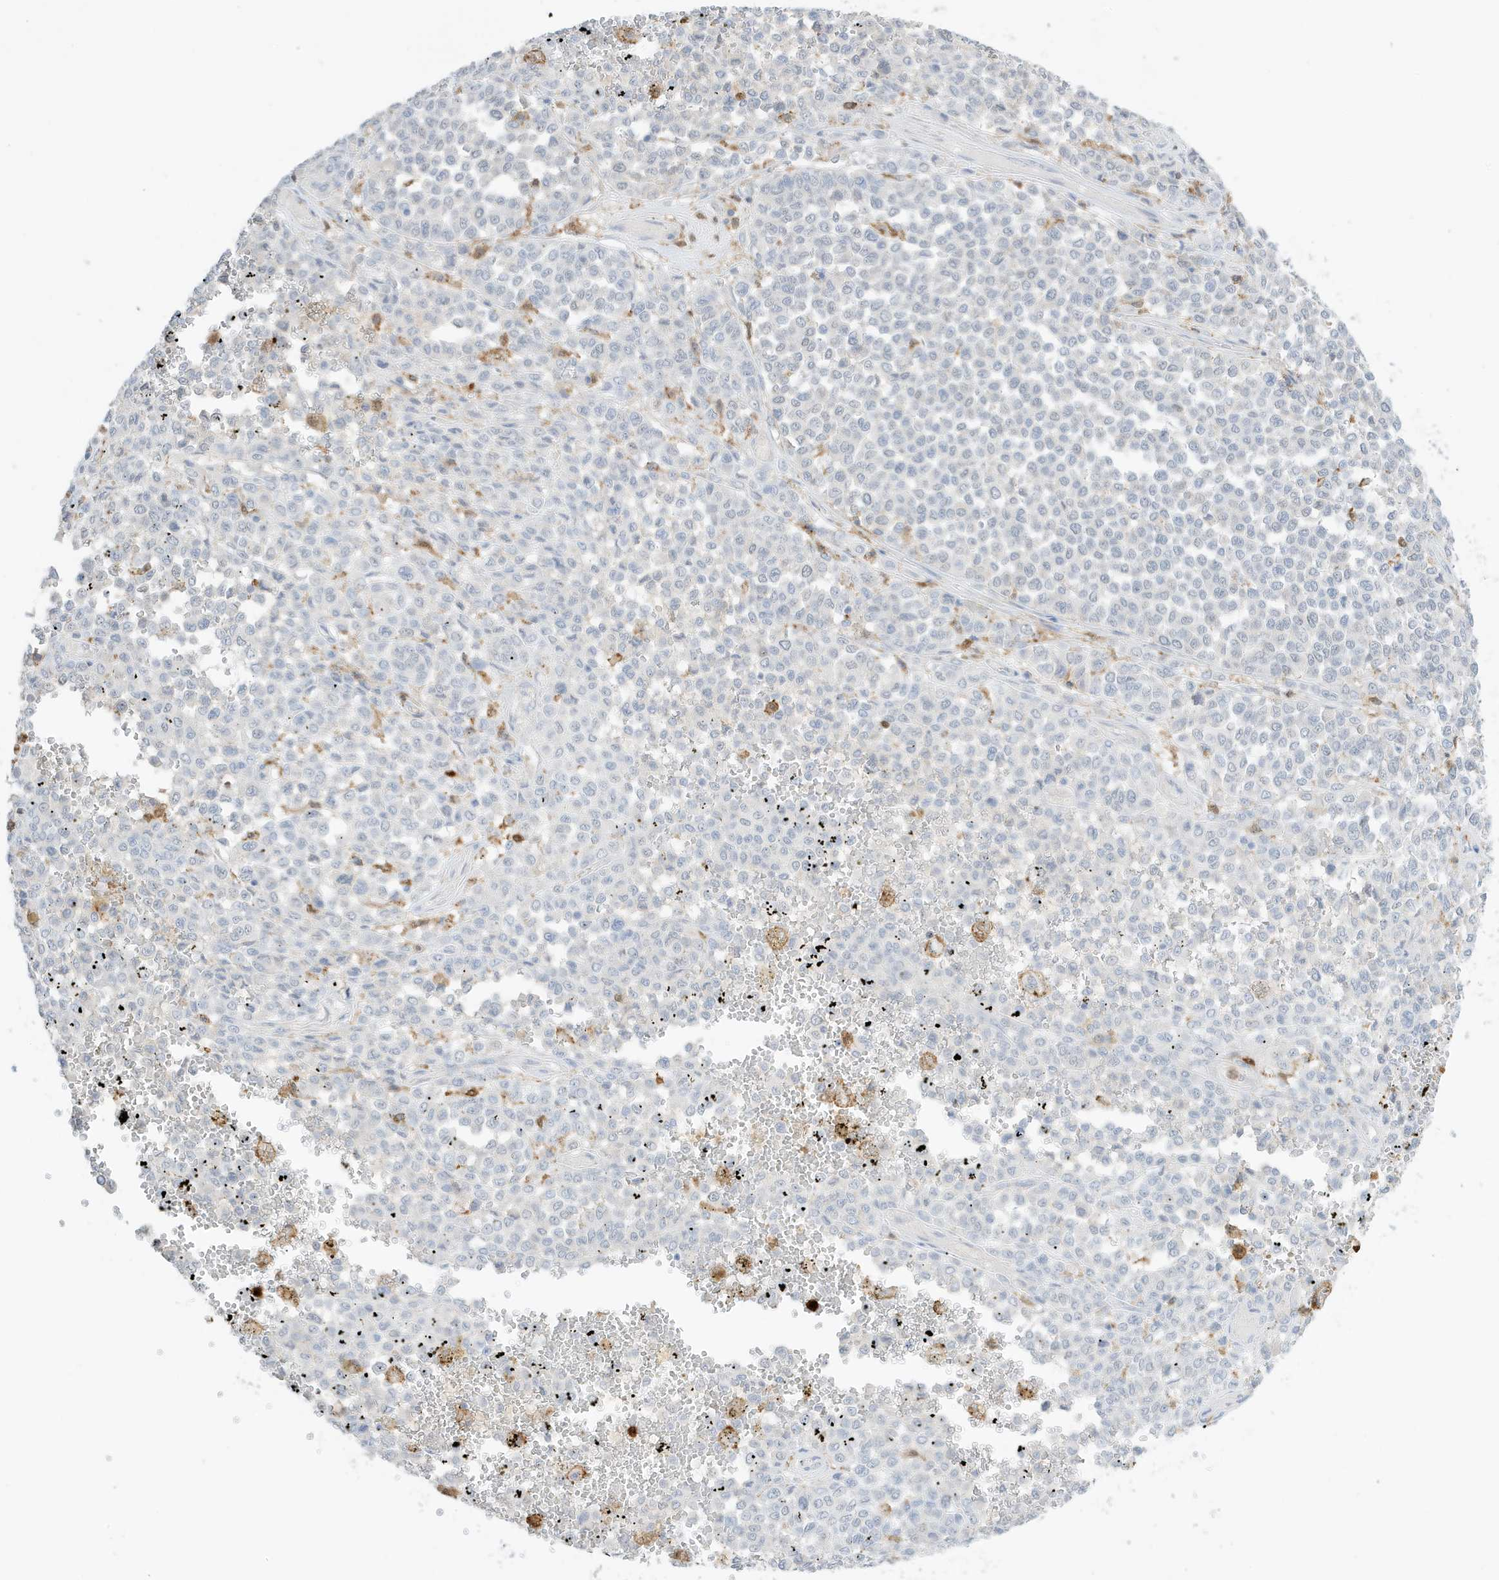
{"staining": {"intensity": "negative", "quantity": "none", "location": "none"}, "tissue": "melanoma", "cell_type": "Tumor cells", "image_type": "cancer", "snomed": [{"axis": "morphology", "description": "Malignant melanoma, Metastatic site"}, {"axis": "topography", "description": "Pancreas"}], "caption": "High power microscopy histopathology image of an IHC image of malignant melanoma (metastatic site), revealing no significant staining in tumor cells.", "gene": "GCA", "patient": {"sex": "female", "age": 30}}